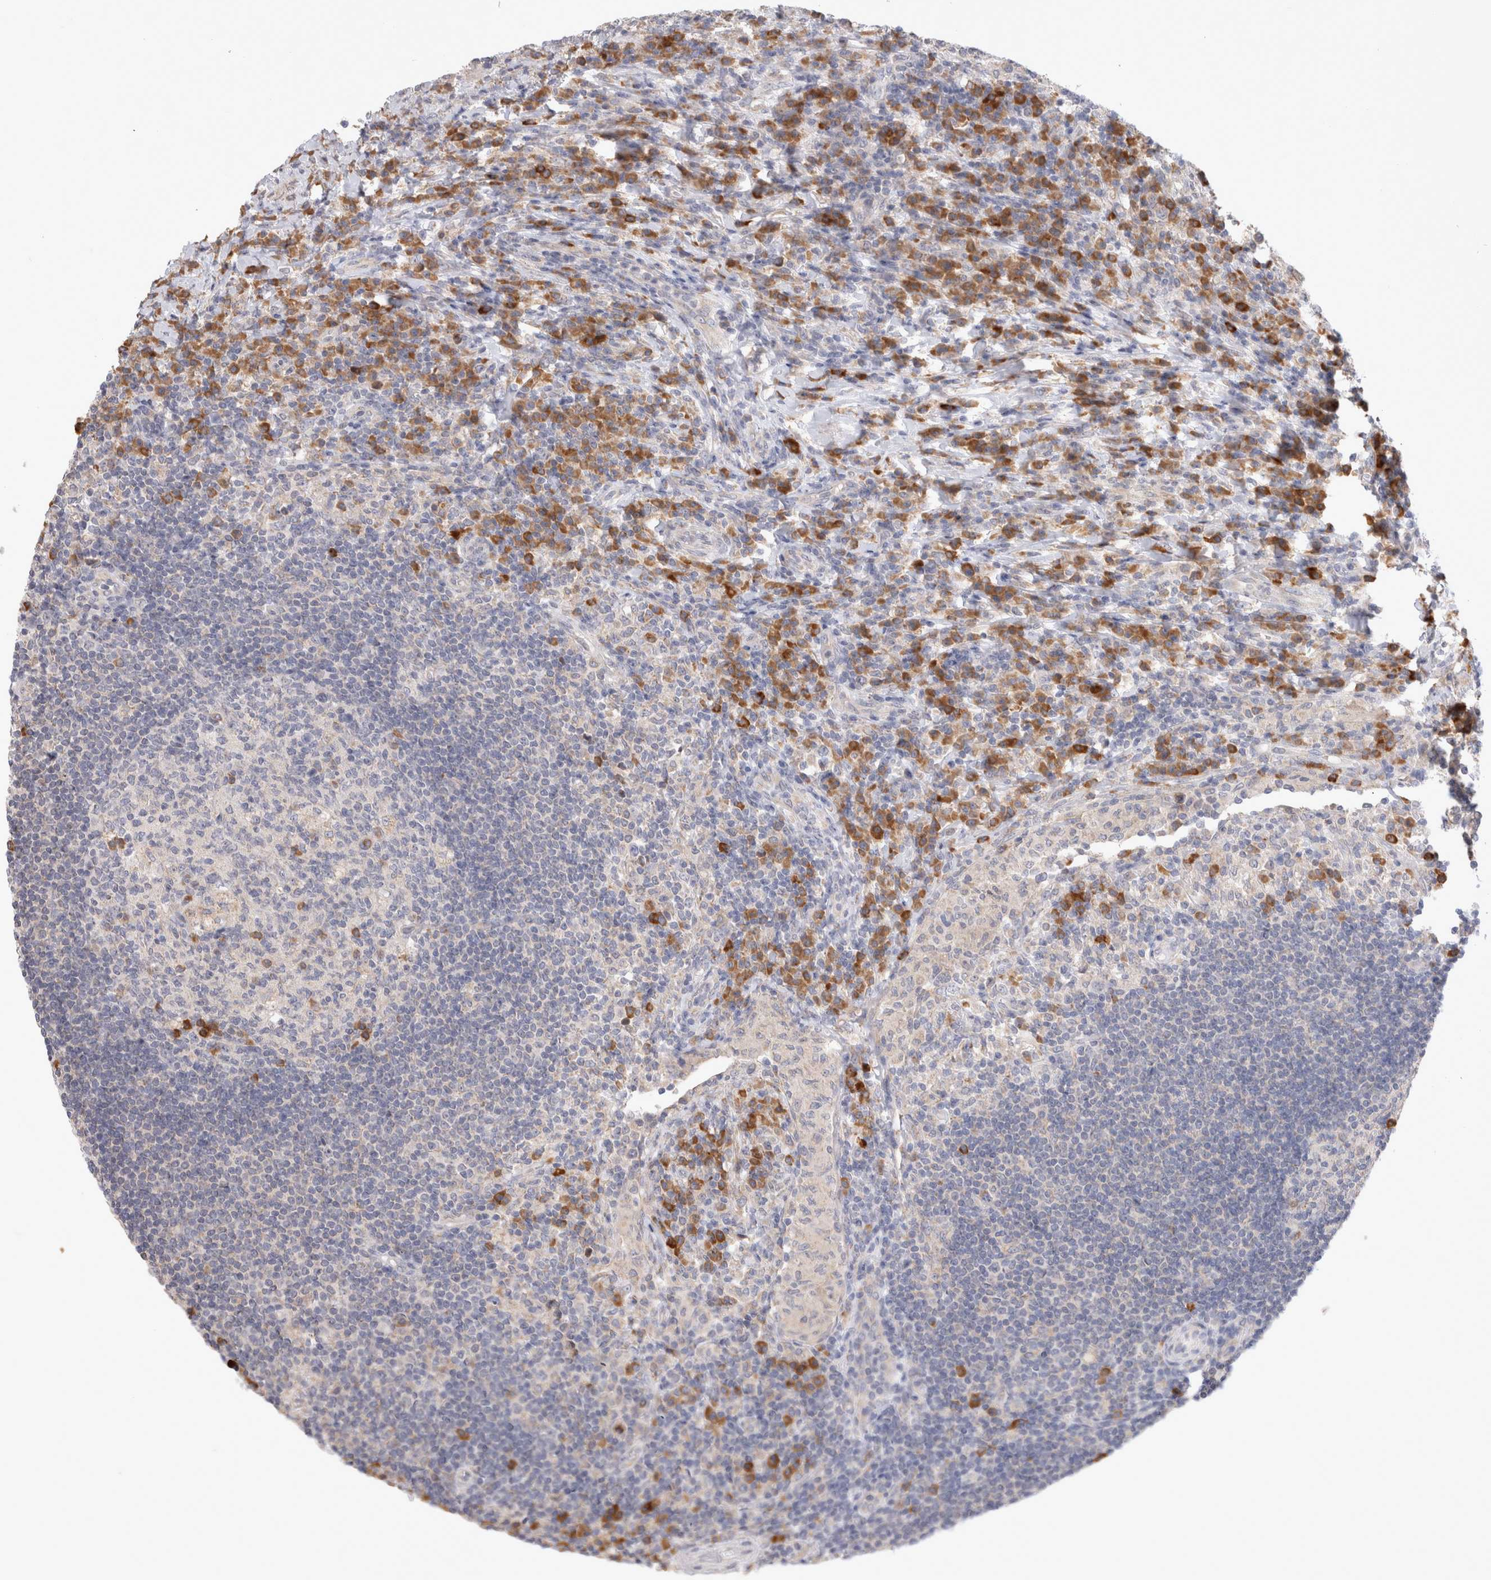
{"staining": {"intensity": "moderate", "quantity": "<25%", "location": "cytoplasmic/membranous"}, "tissue": "lymph node", "cell_type": "Germinal center cells", "image_type": "normal", "snomed": [{"axis": "morphology", "description": "Normal tissue, NOS"}, {"axis": "topography", "description": "Lymph node"}], "caption": "About <25% of germinal center cells in benign human lymph node demonstrate moderate cytoplasmic/membranous protein staining as visualized by brown immunohistochemical staining.", "gene": "NEDD4L", "patient": {"sex": "female", "age": 53}}